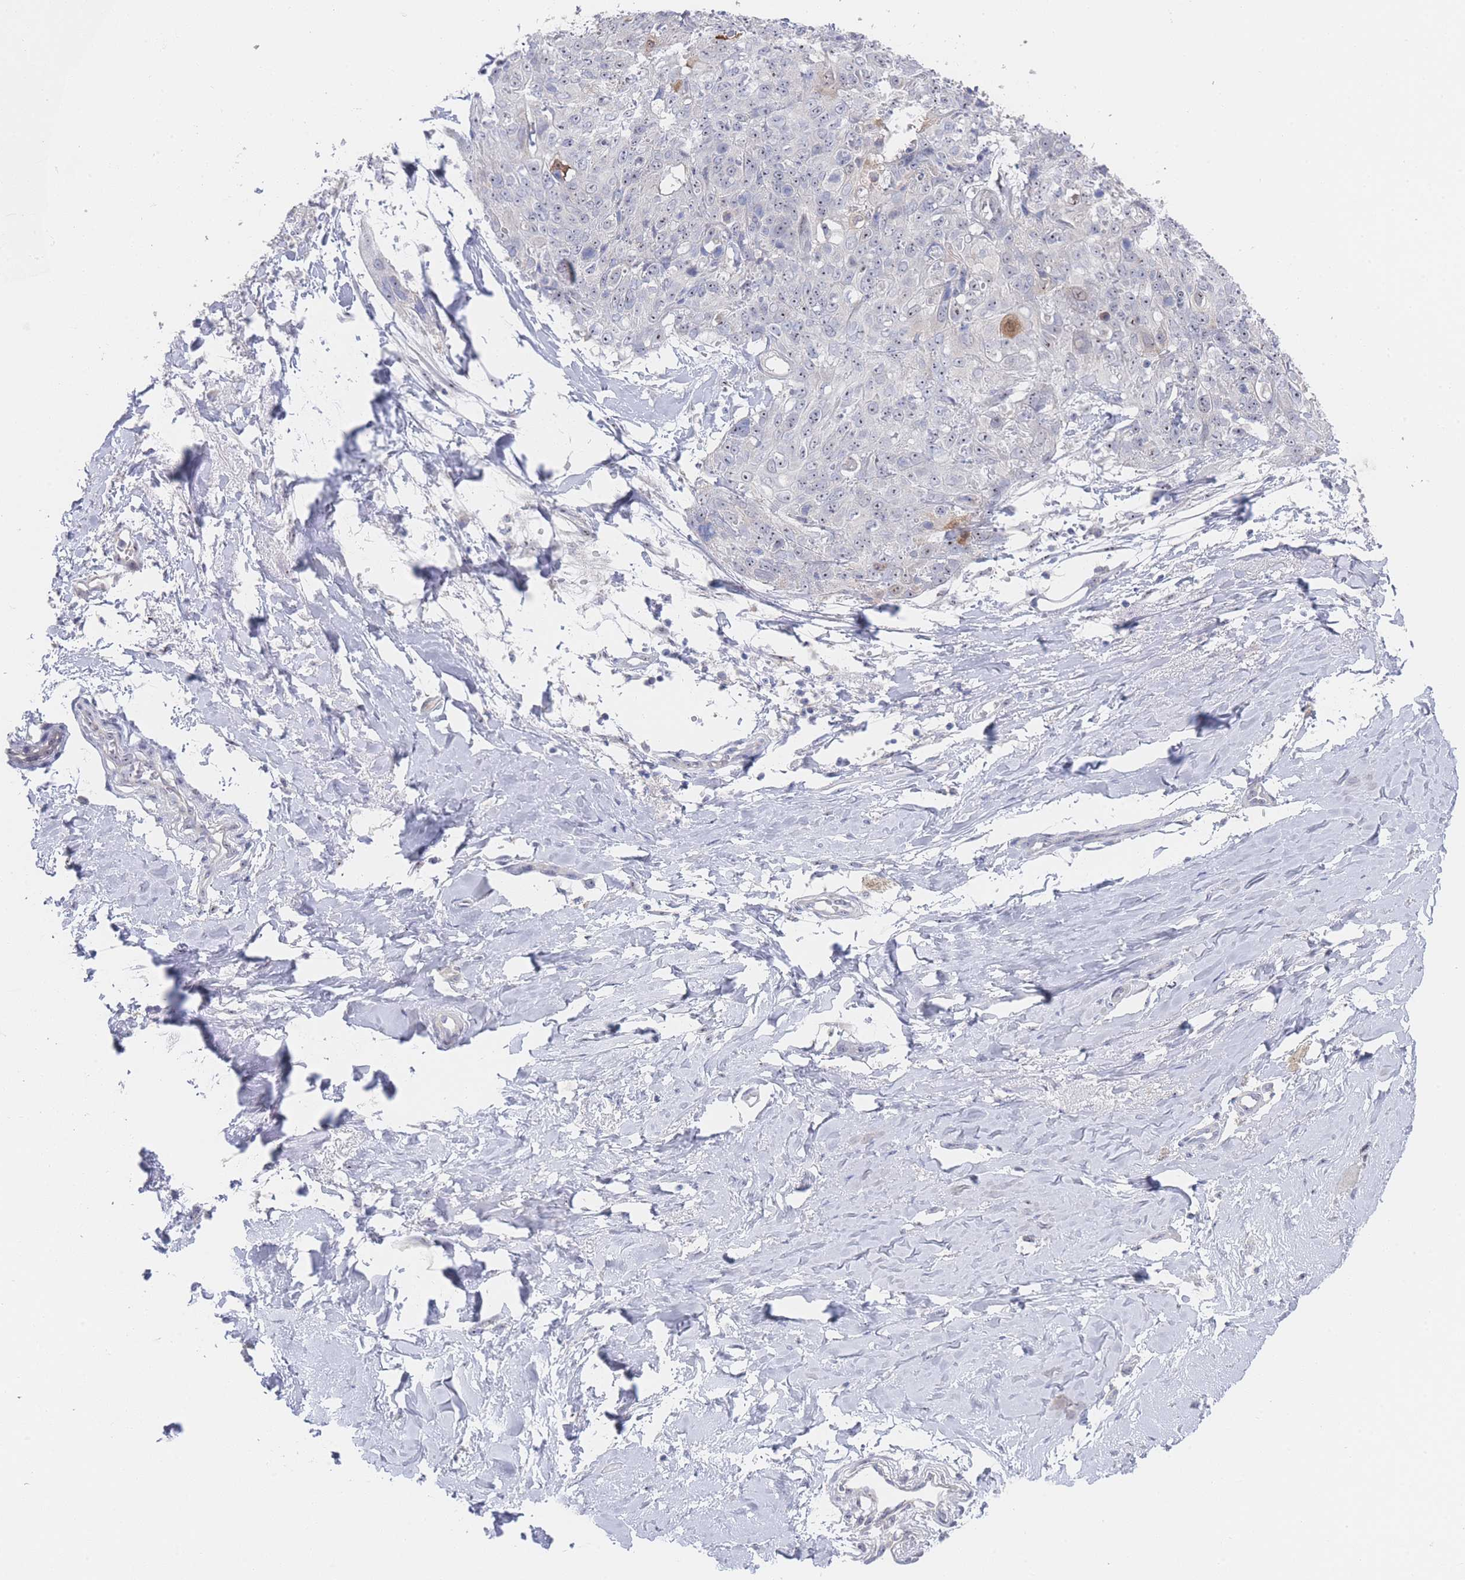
{"staining": {"intensity": "negative", "quantity": "none", "location": "none"}, "tissue": "skin cancer", "cell_type": "Tumor cells", "image_type": "cancer", "snomed": [{"axis": "morphology", "description": "Squamous cell carcinoma, NOS"}, {"axis": "topography", "description": "Skin"}, {"axis": "topography", "description": "Vulva"}], "caption": "Immunohistochemical staining of skin cancer (squamous cell carcinoma) displays no significant staining in tumor cells.", "gene": "ZNF142", "patient": {"sex": "female", "age": 85}}